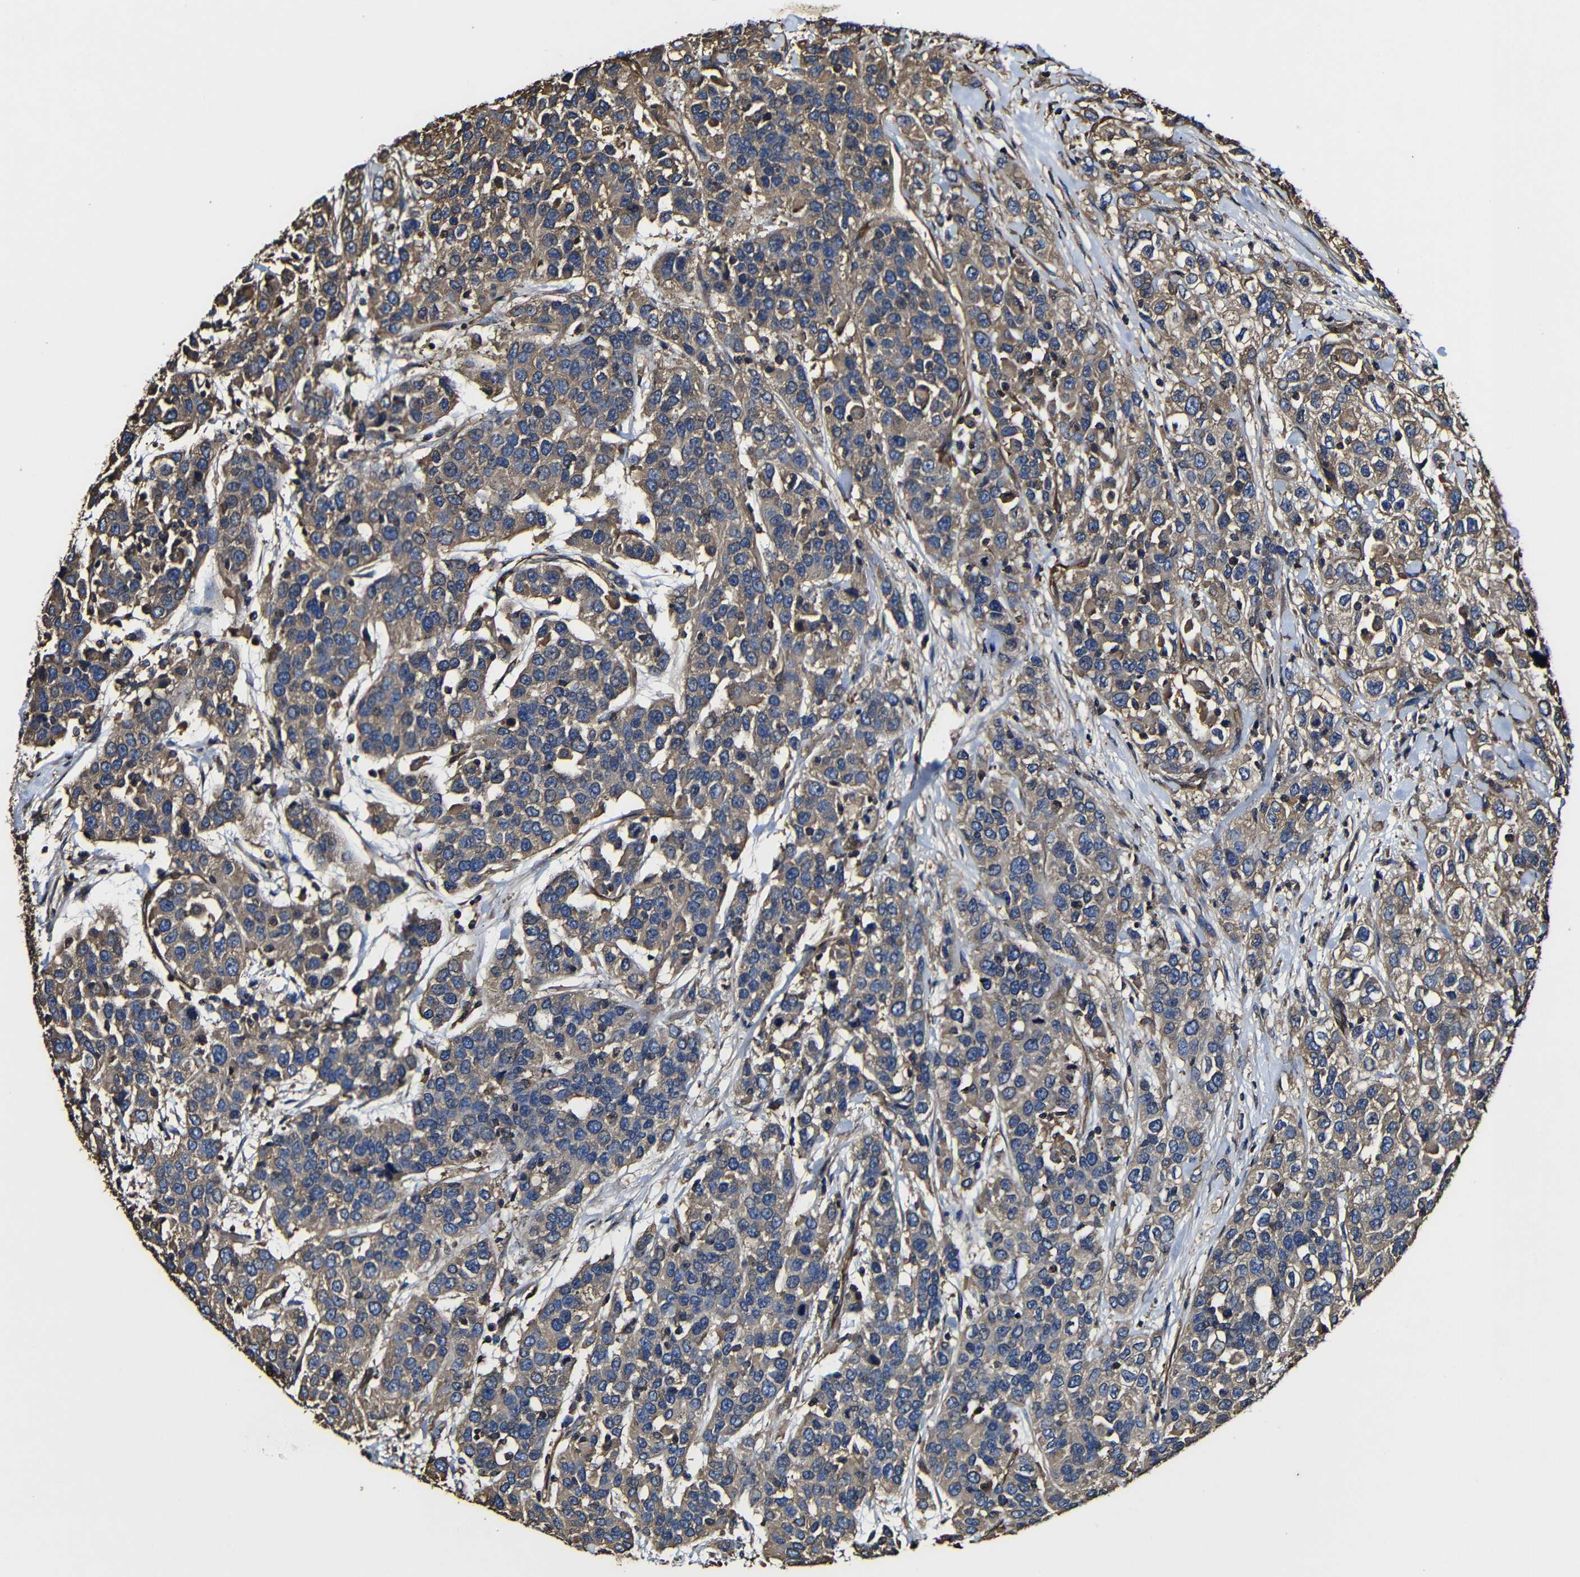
{"staining": {"intensity": "moderate", "quantity": ">75%", "location": "cytoplasmic/membranous"}, "tissue": "urothelial cancer", "cell_type": "Tumor cells", "image_type": "cancer", "snomed": [{"axis": "morphology", "description": "Urothelial carcinoma, High grade"}, {"axis": "topography", "description": "Urinary bladder"}], "caption": "Urothelial cancer stained with a brown dye displays moderate cytoplasmic/membranous positive expression in approximately >75% of tumor cells.", "gene": "MSN", "patient": {"sex": "female", "age": 80}}